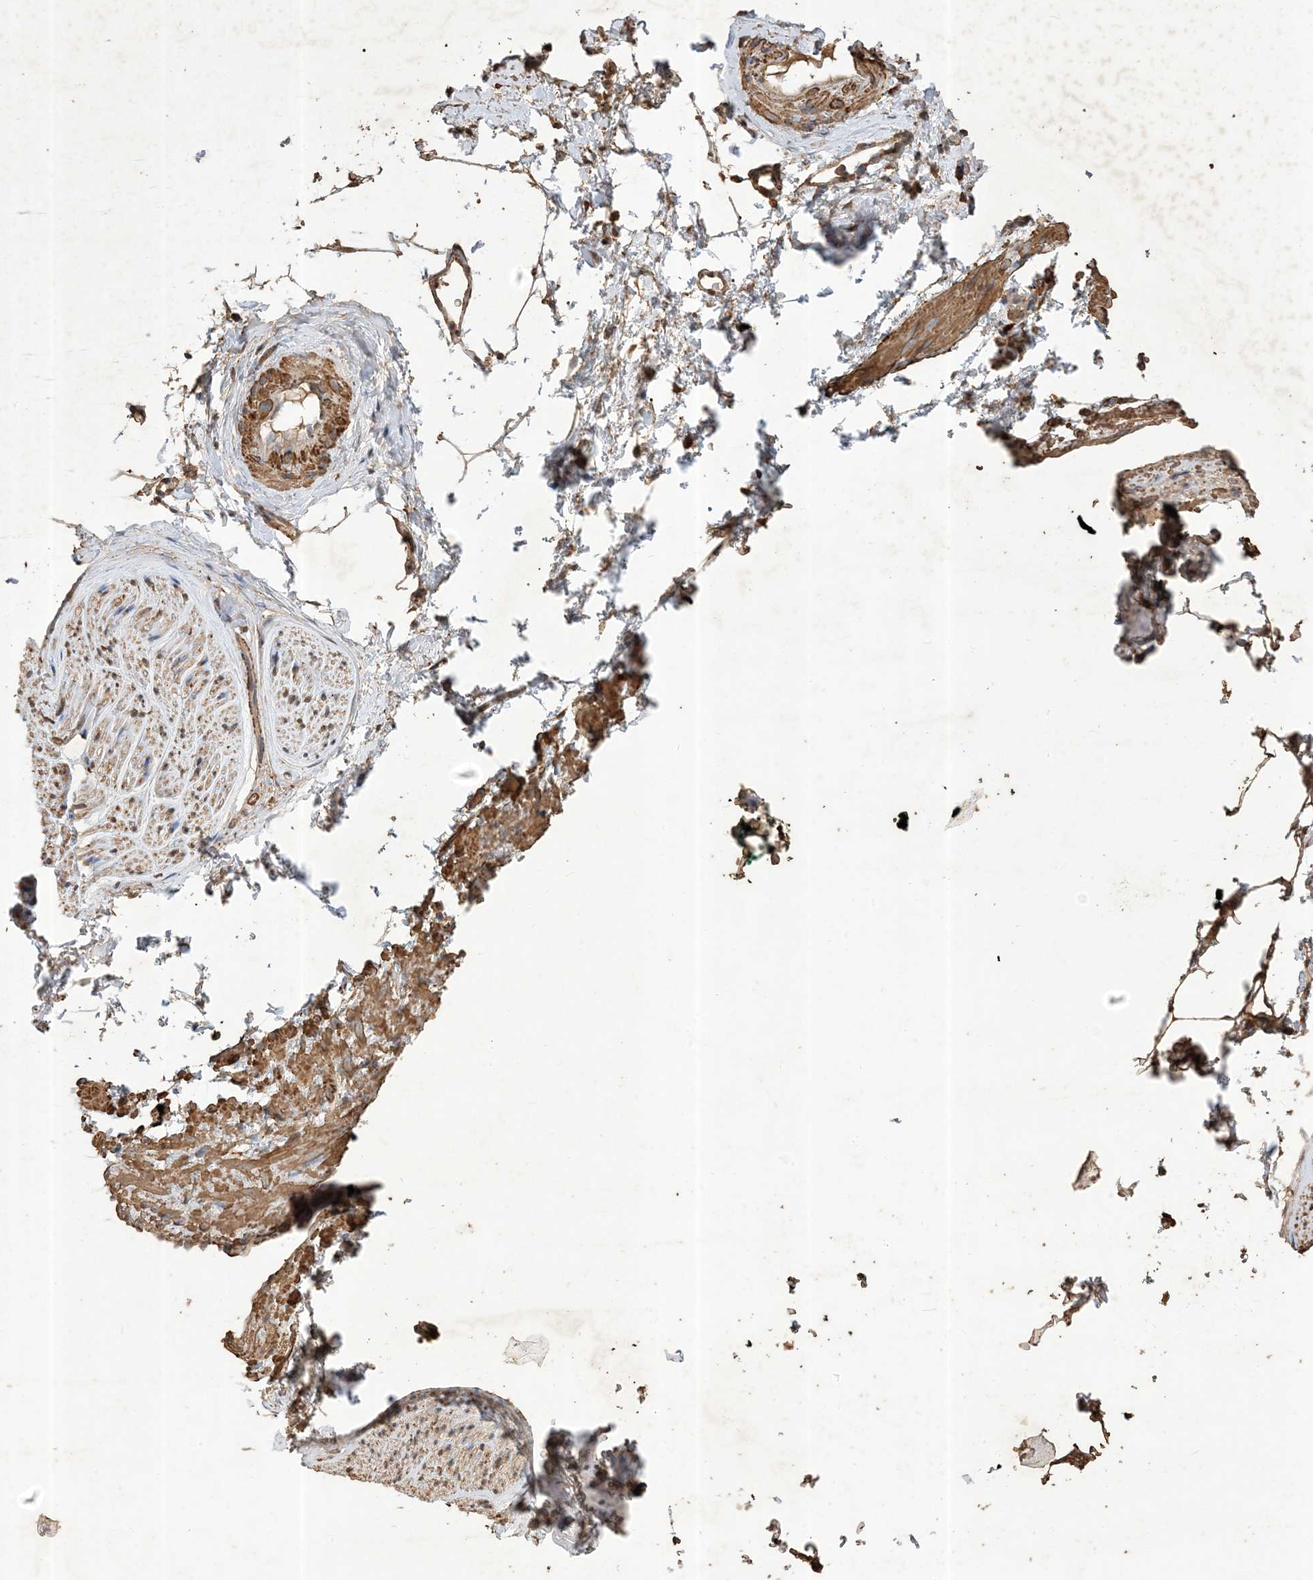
{"staining": {"intensity": "strong", "quantity": ">75%", "location": "cytoplasmic/membranous"}, "tissue": "adipose tissue", "cell_type": "Adipocytes", "image_type": "normal", "snomed": [{"axis": "morphology", "description": "Normal tissue, NOS"}, {"axis": "morphology", "description": "Adenocarcinoma, Low grade"}, {"axis": "topography", "description": "Prostate"}, {"axis": "topography", "description": "Peripheral nerve tissue"}], "caption": "About >75% of adipocytes in benign human adipose tissue exhibit strong cytoplasmic/membranous protein positivity as visualized by brown immunohistochemical staining.", "gene": "HPS4", "patient": {"sex": "male", "age": 63}}